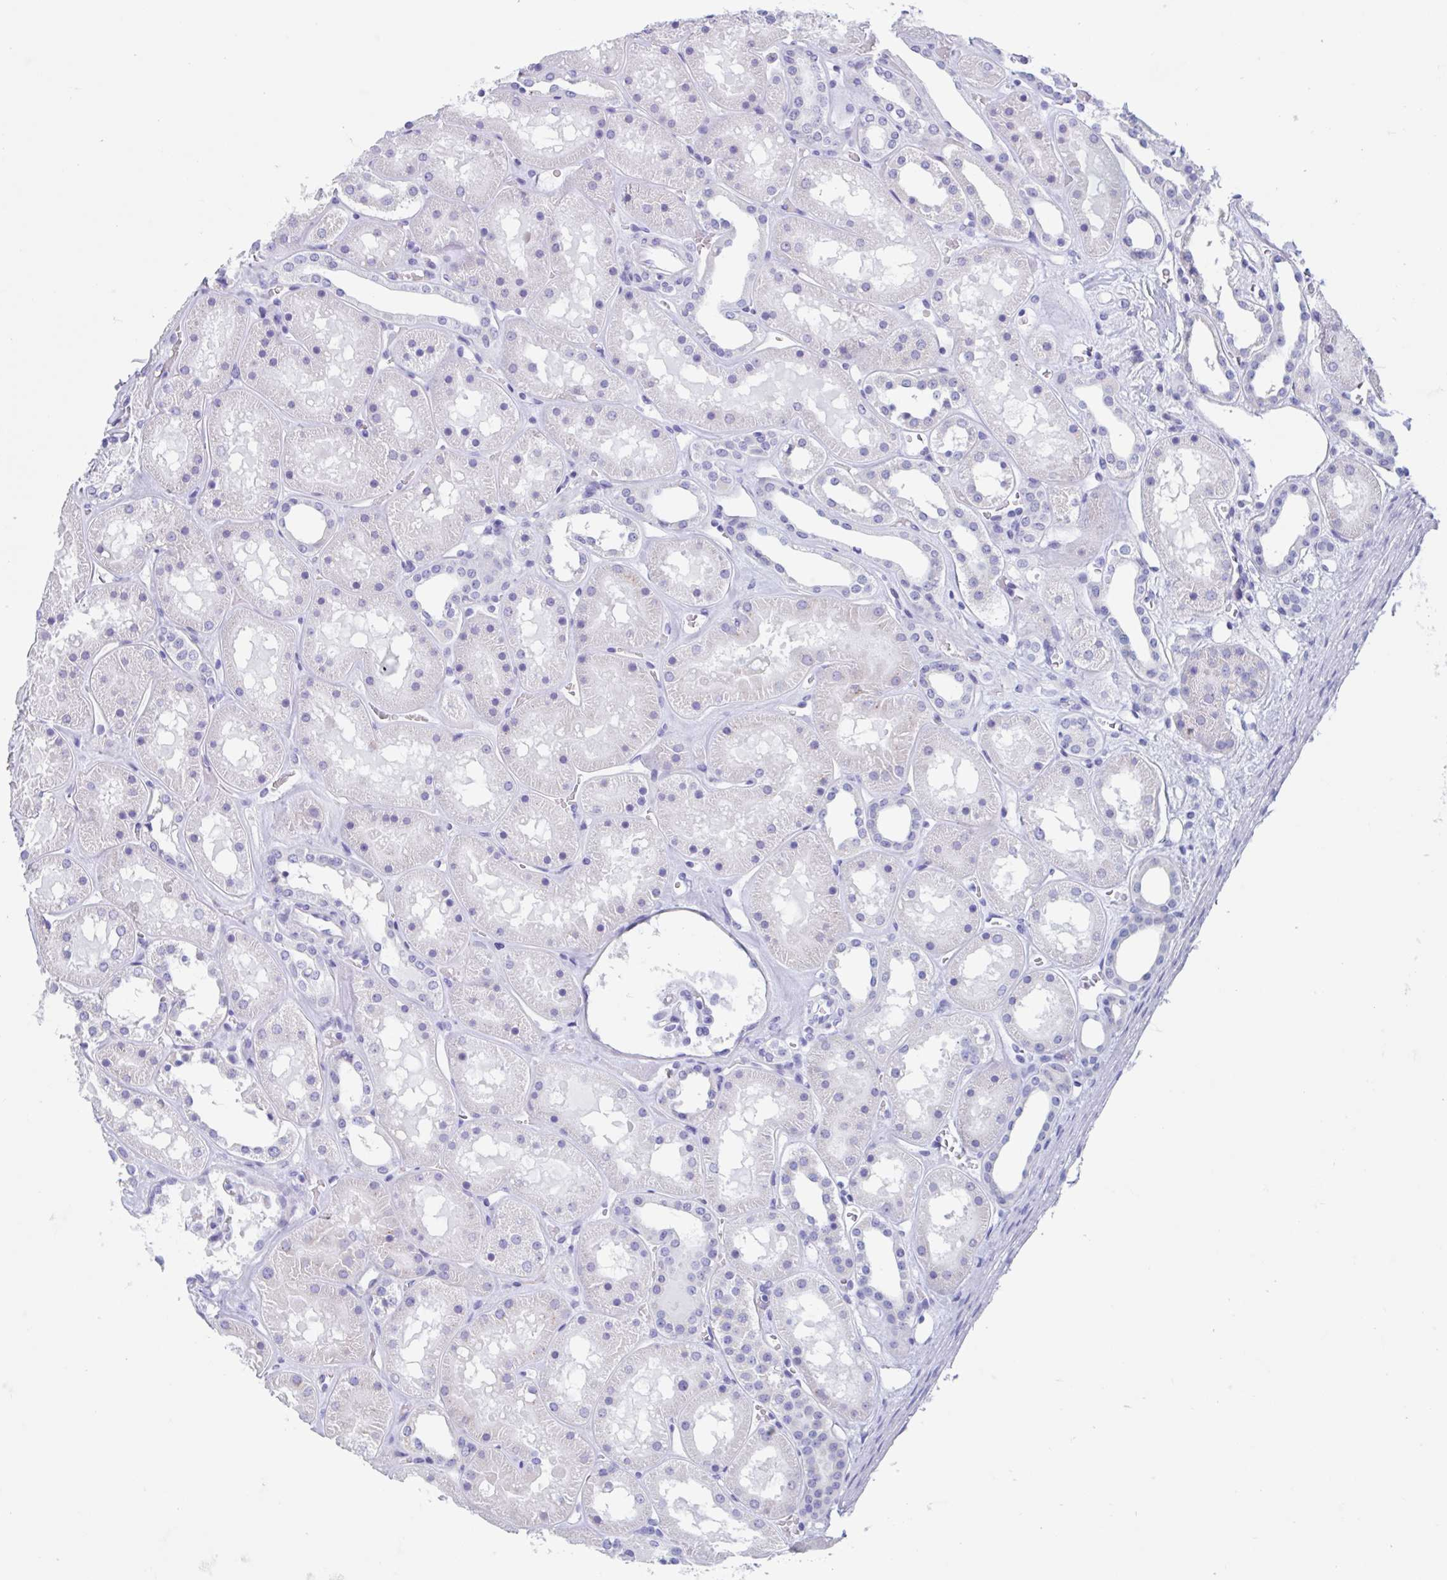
{"staining": {"intensity": "negative", "quantity": "none", "location": "none"}, "tissue": "kidney", "cell_type": "Cells in glomeruli", "image_type": "normal", "snomed": [{"axis": "morphology", "description": "Normal tissue, NOS"}, {"axis": "topography", "description": "Kidney"}], "caption": "Immunohistochemistry image of benign kidney stained for a protein (brown), which demonstrates no positivity in cells in glomeruli.", "gene": "CPTP", "patient": {"sex": "female", "age": 41}}